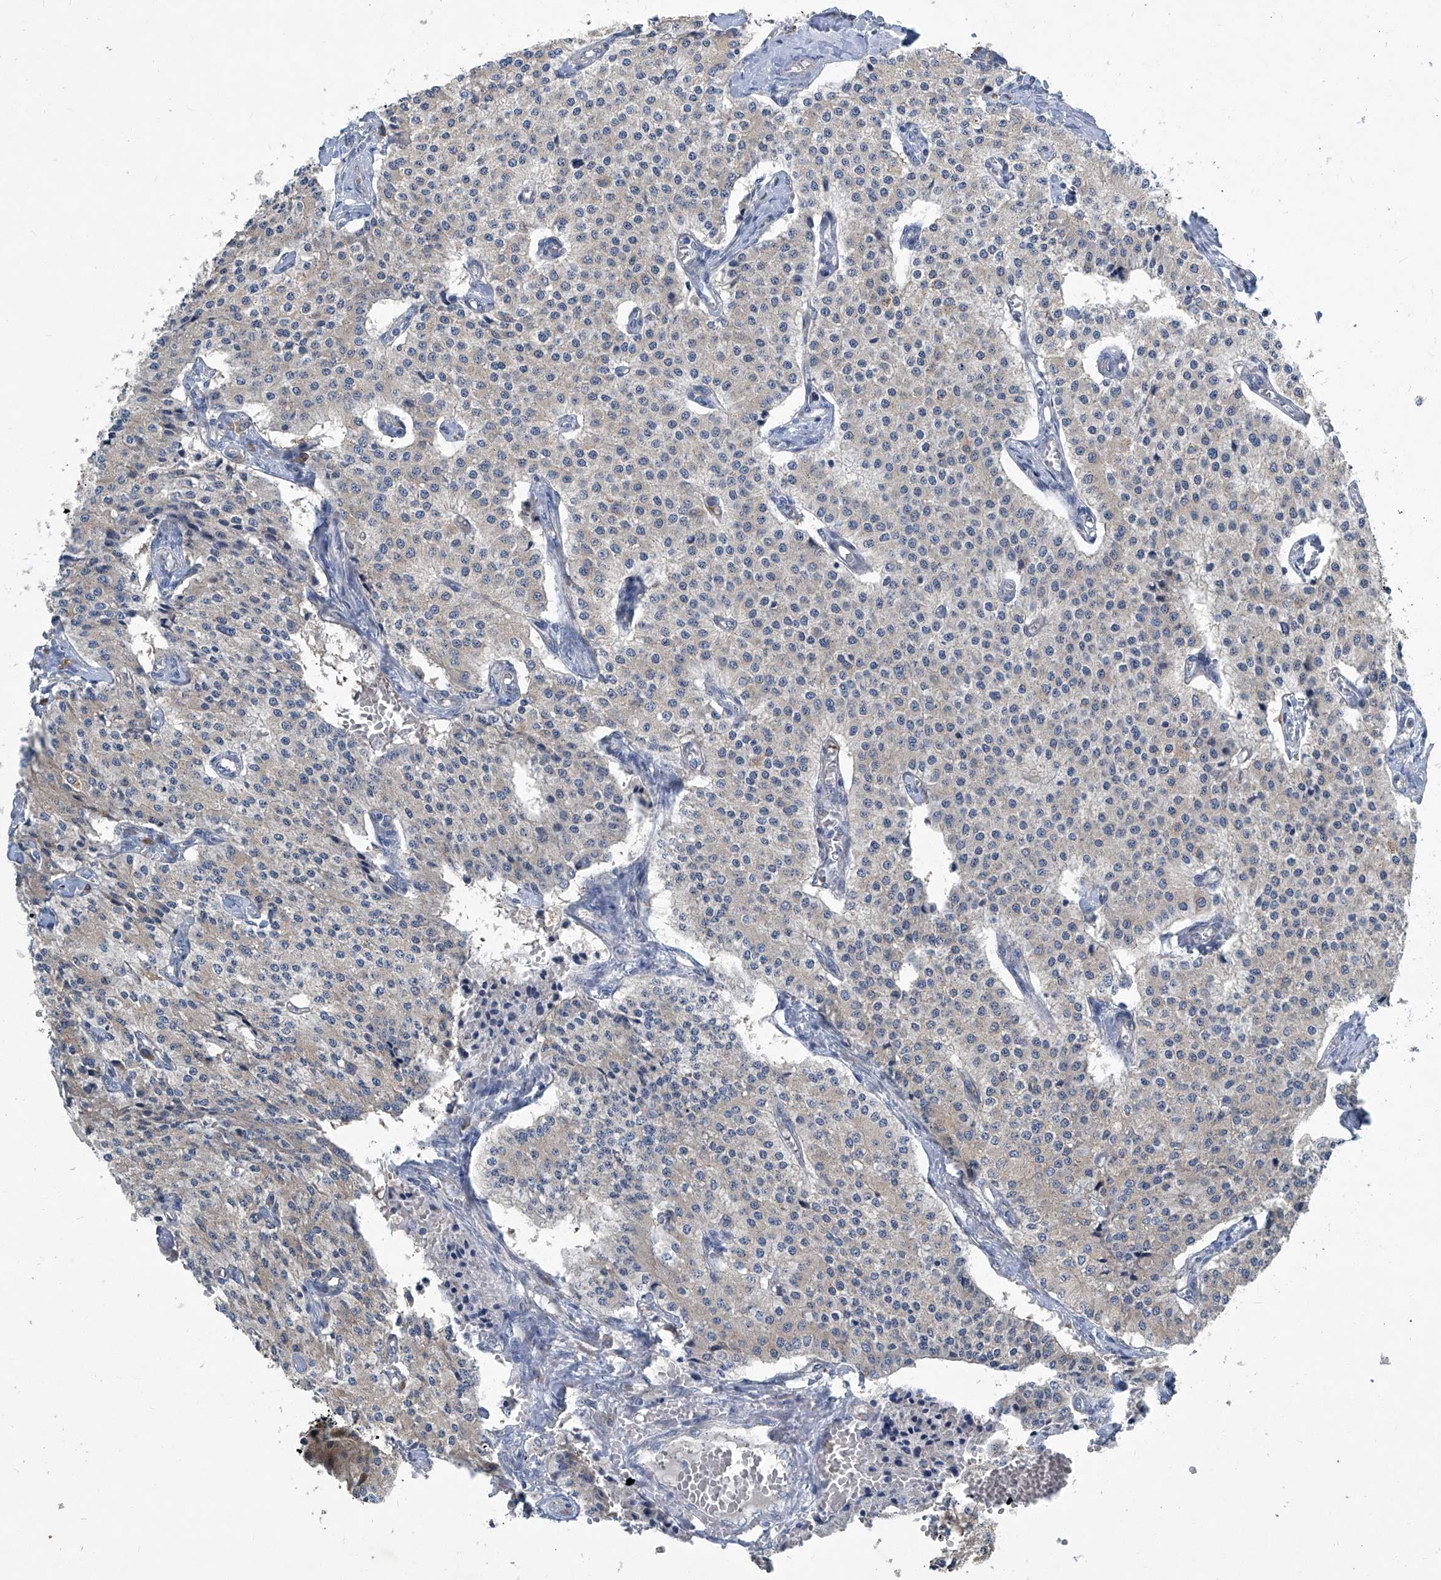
{"staining": {"intensity": "weak", "quantity": "25%-75%", "location": "cytoplasmic/membranous"}, "tissue": "carcinoid", "cell_type": "Tumor cells", "image_type": "cancer", "snomed": [{"axis": "morphology", "description": "Carcinoid, malignant, NOS"}, {"axis": "topography", "description": "Colon"}], "caption": "About 25%-75% of tumor cells in human carcinoid show weak cytoplasmic/membranous protein staining as visualized by brown immunohistochemical staining.", "gene": "SLC26A11", "patient": {"sex": "female", "age": 52}}